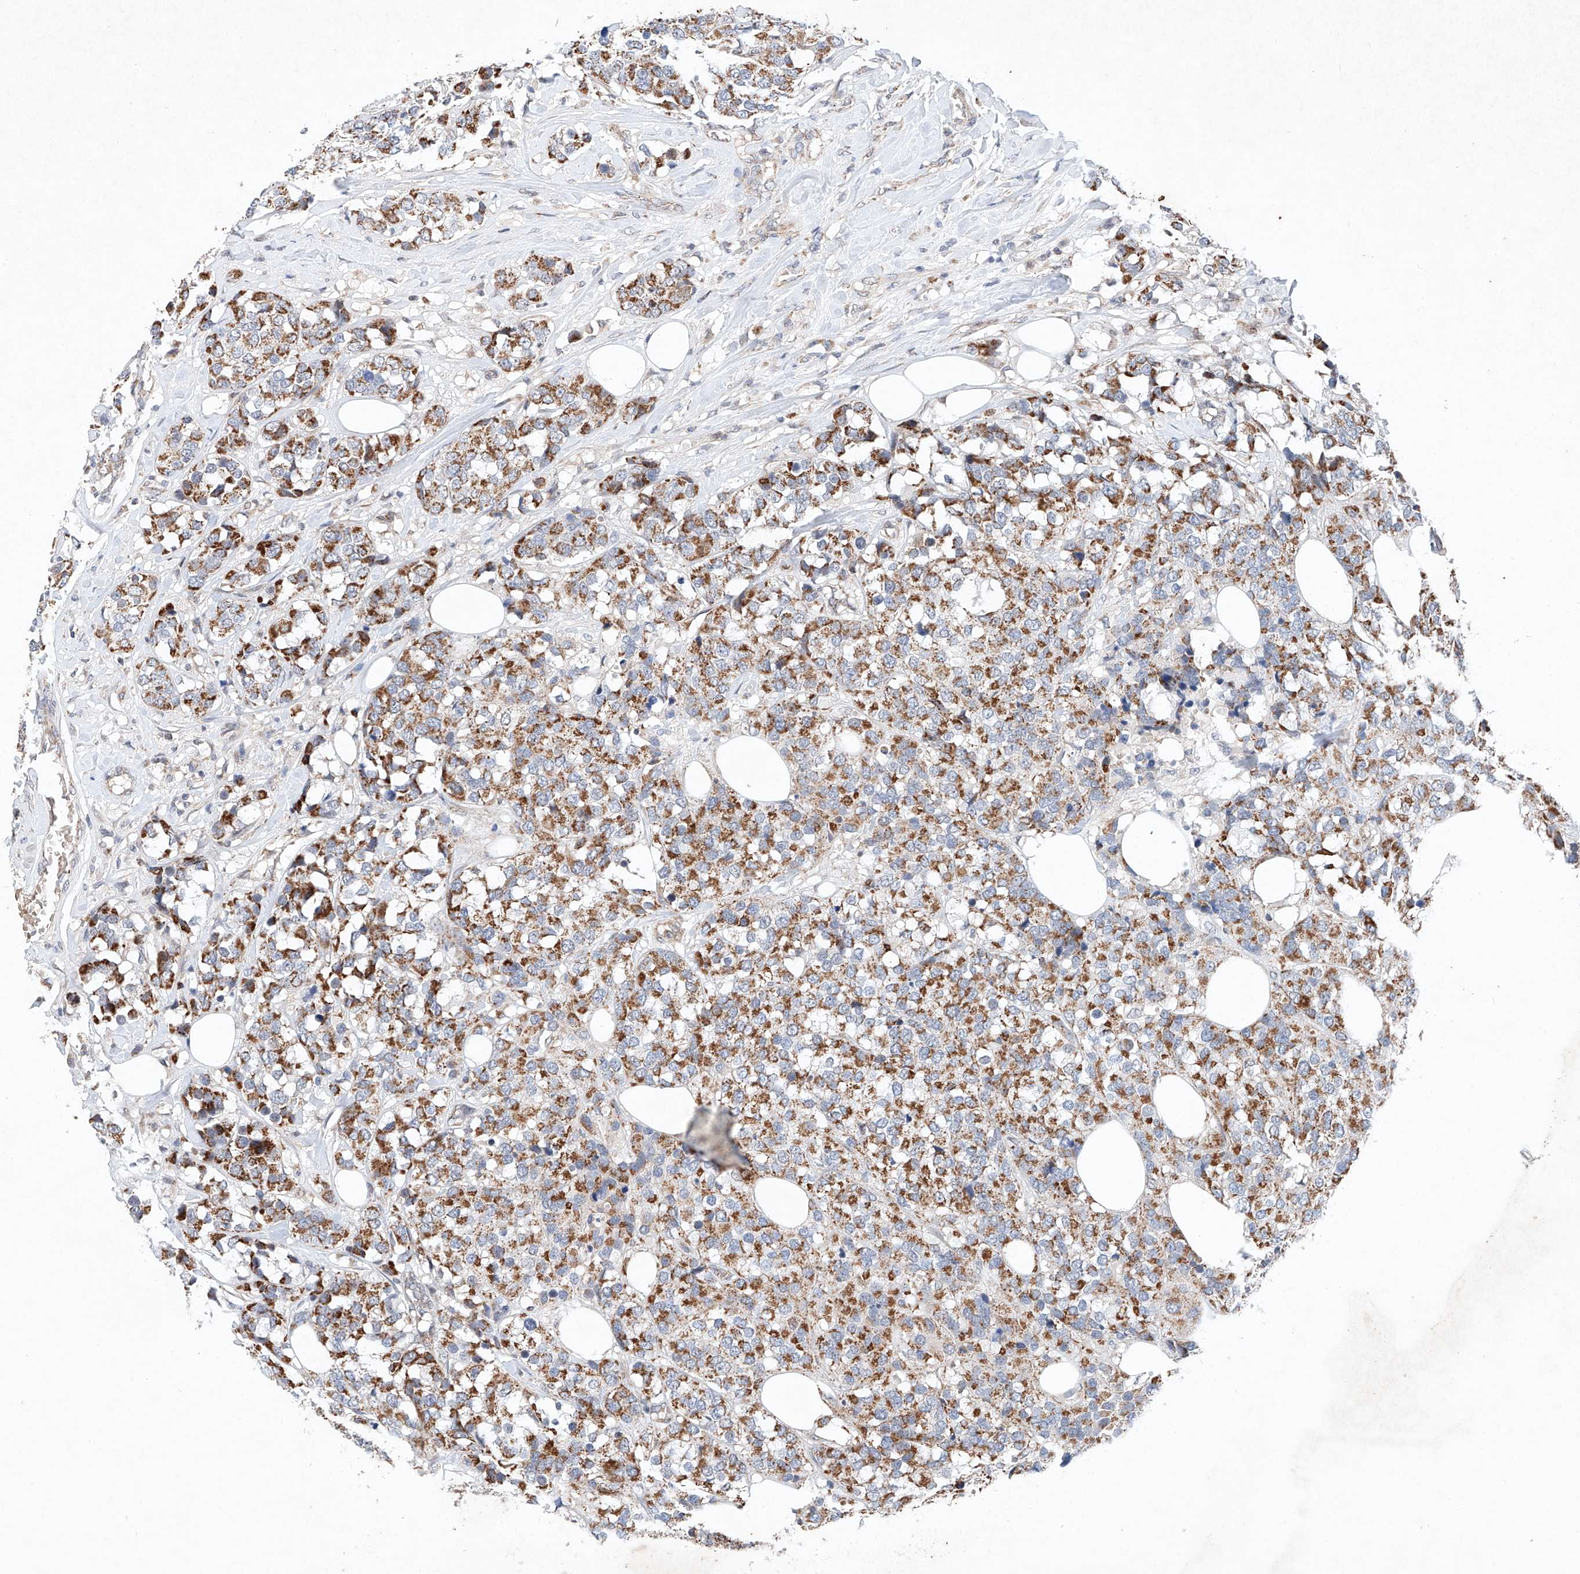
{"staining": {"intensity": "moderate", "quantity": ">75%", "location": "cytoplasmic/membranous"}, "tissue": "breast cancer", "cell_type": "Tumor cells", "image_type": "cancer", "snomed": [{"axis": "morphology", "description": "Lobular carcinoma"}, {"axis": "topography", "description": "Breast"}], "caption": "A brown stain highlights moderate cytoplasmic/membranous expression of a protein in breast cancer (lobular carcinoma) tumor cells.", "gene": "FASTK", "patient": {"sex": "female", "age": 59}}